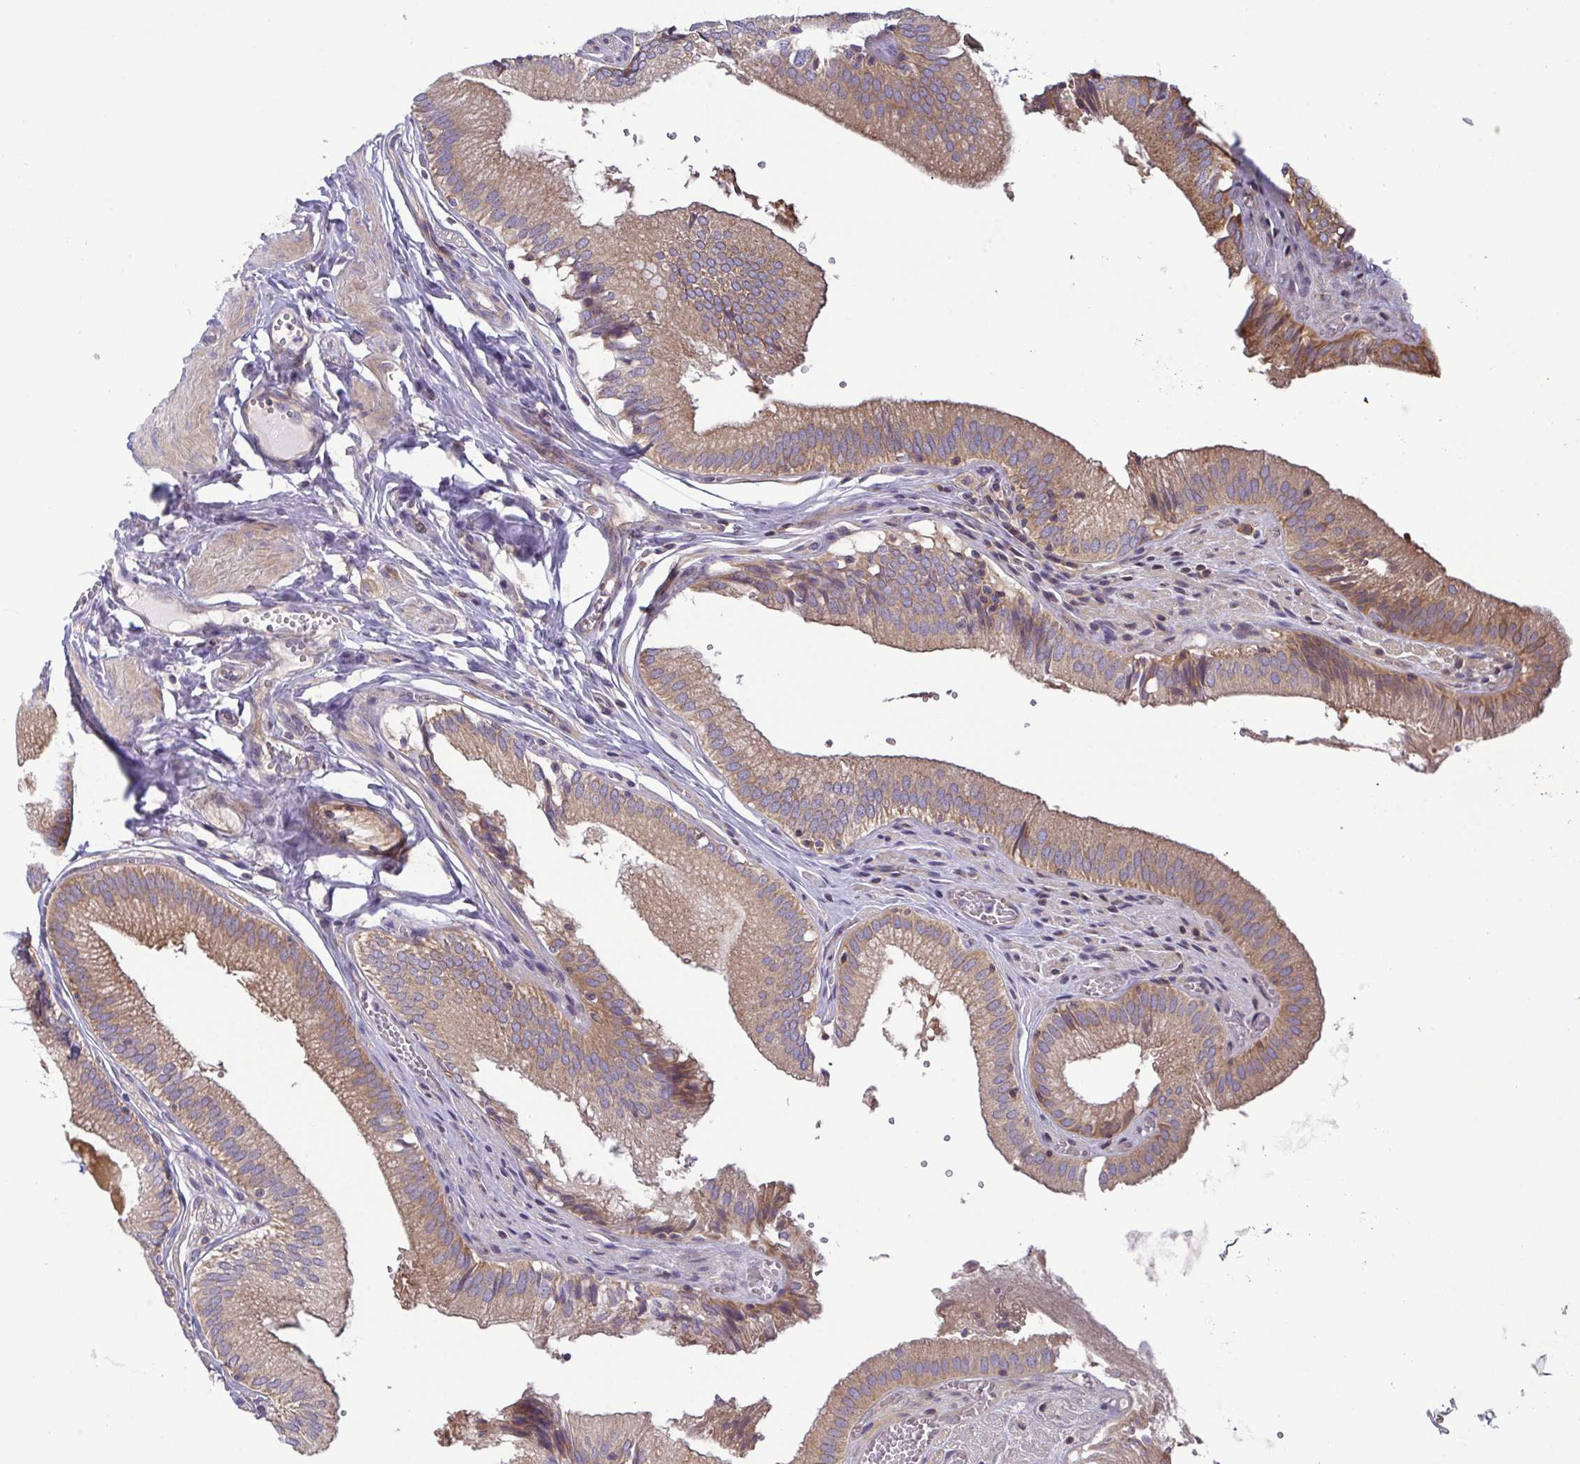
{"staining": {"intensity": "moderate", "quantity": ">75%", "location": "cytoplasmic/membranous"}, "tissue": "gallbladder", "cell_type": "Glandular cells", "image_type": "normal", "snomed": [{"axis": "morphology", "description": "Normal tissue, NOS"}, {"axis": "topography", "description": "Gallbladder"}, {"axis": "topography", "description": "Peripheral nerve tissue"}], "caption": "This is a micrograph of IHC staining of normal gallbladder, which shows moderate positivity in the cytoplasmic/membranous of glandular cells.", "gene": "LMF2", "patient": {"sex": "male", "age": 17}}